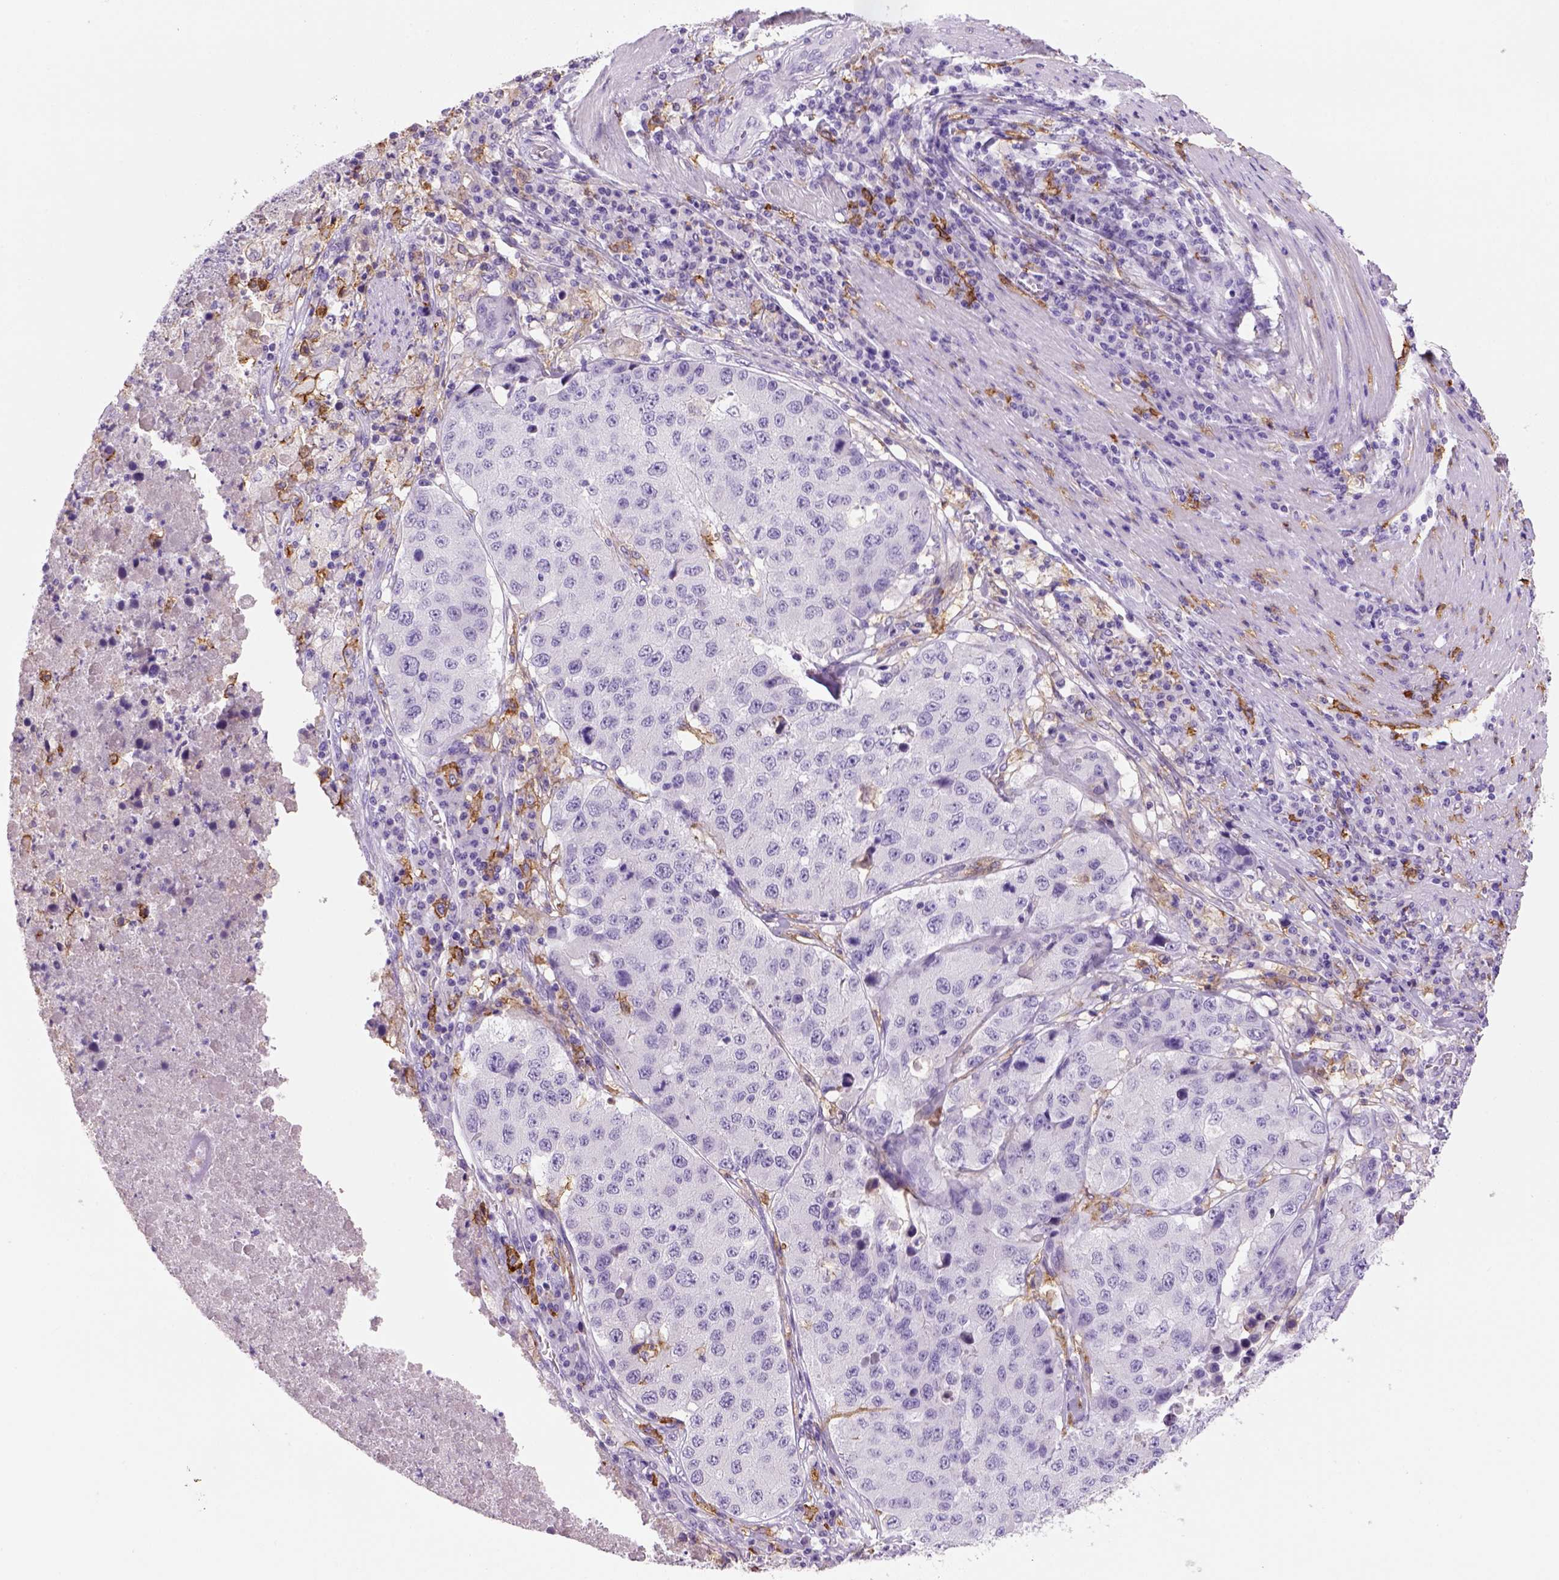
{"staining": {"intensity": "negative", "quantity": "none", "location": "none"}, "tissue": "stomach cancer", "cell_type": "Tumor cells", "image_type": "cancer", "snomed": [{"axis": "morphology", "description": "Adenocarcinoma, NOS"}, {"axis": "topography", "description": "Stomach"}], "caption": "Stomach adenocarcinoma was stained to show a protein in brown. There is no significant expression in tumor cells.", "gene": "CD14", "patient": {"sex": "male", "age": 71}}